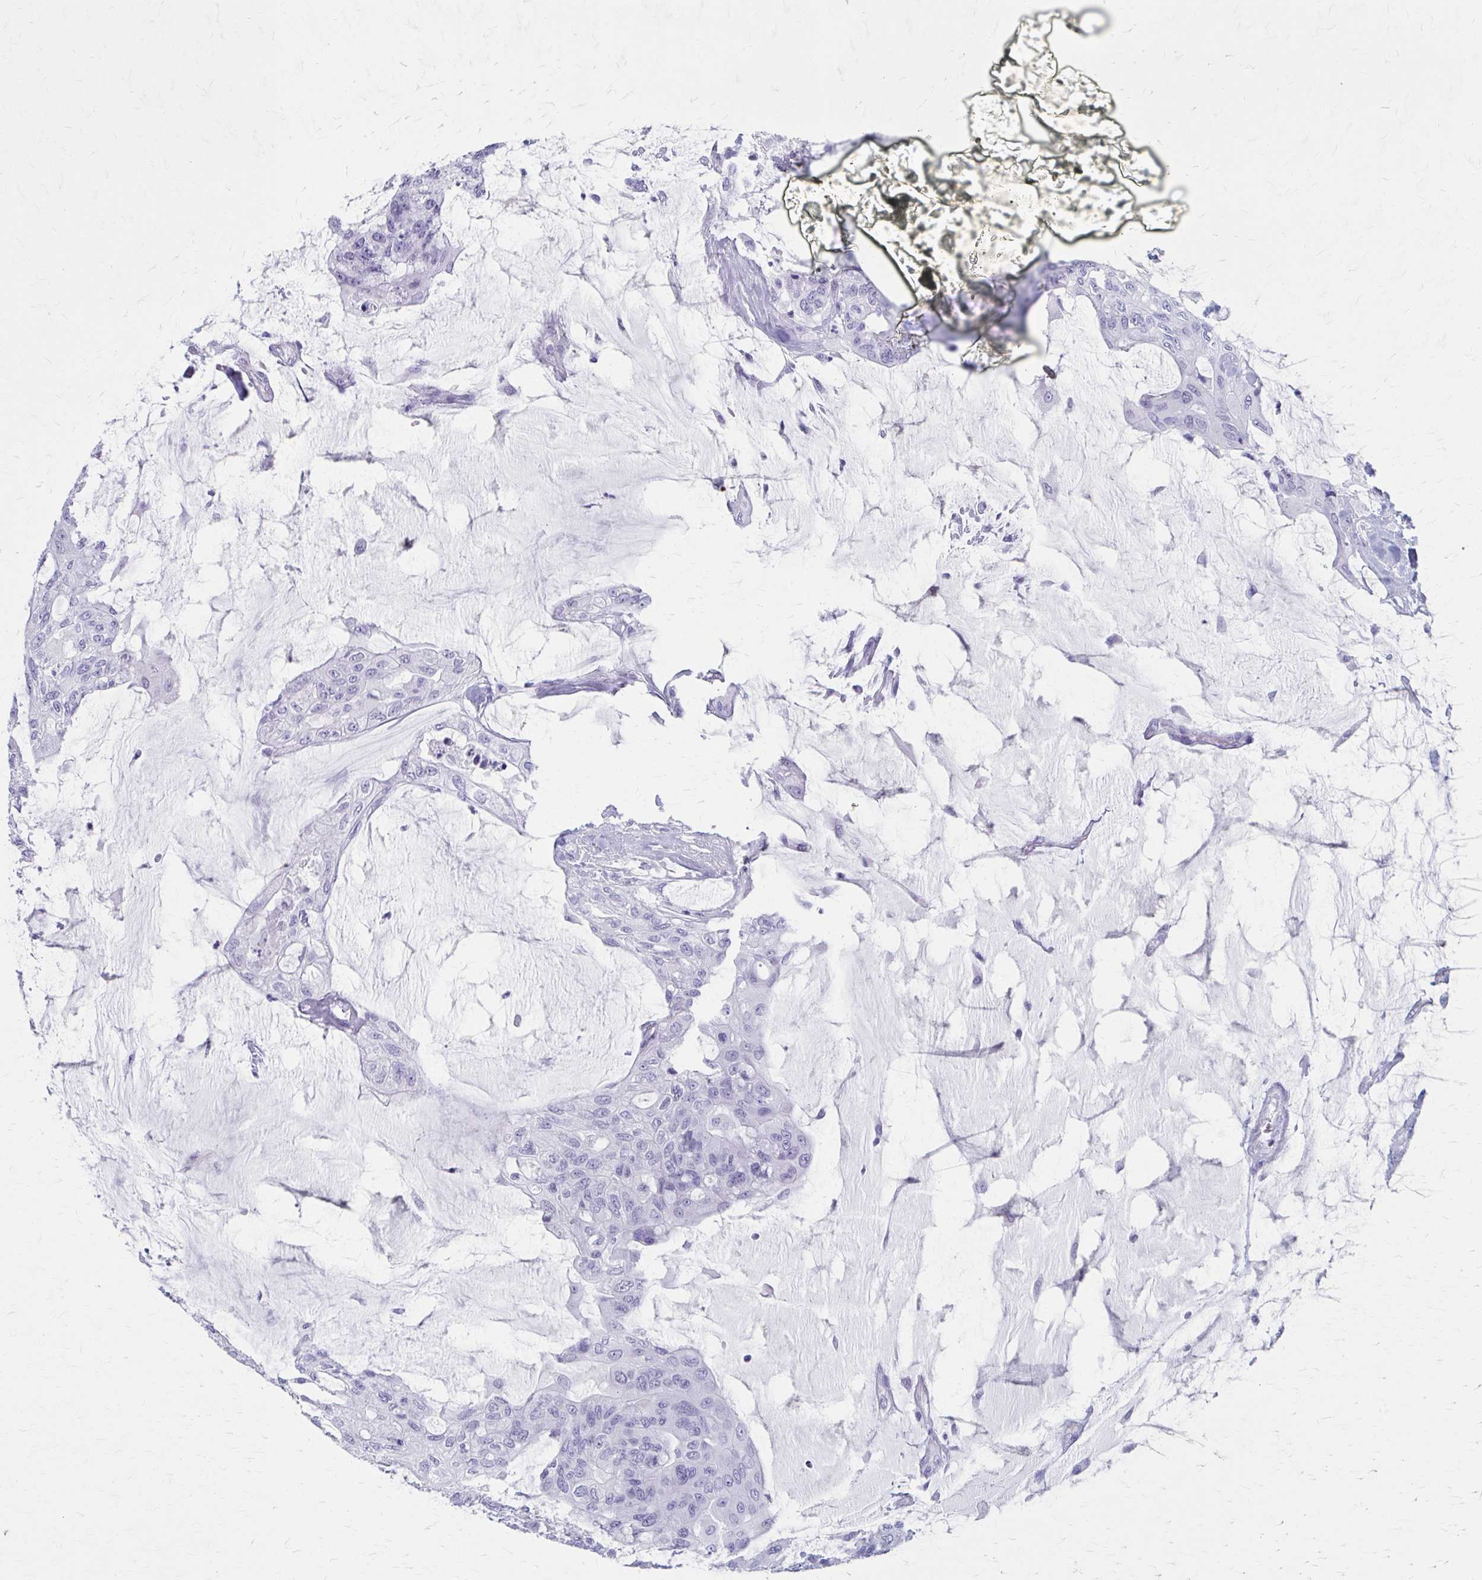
{"staining": {"intensity": "negative", "quantity": "none", "location": "none"}, "tissue": "colorectal cancer", "cell_type": "Tumor cells", "image_type": "cancer", "snomed": [{"axis": "morphology", "description": "Adenocarcinoma, NOS"}, {"axis": "topography", "description": "Rectum"}], "caption": "High magnification brightfield microscopy of colorectal adenocarcinoma stained with DAB (3,3'-diaminobenzidine) (brown) and counterstained with hematoxylin (blue): tumor cells show no significant expression.", "gene": "CELF5", "patient": {"sex": "female", "age": 59}}